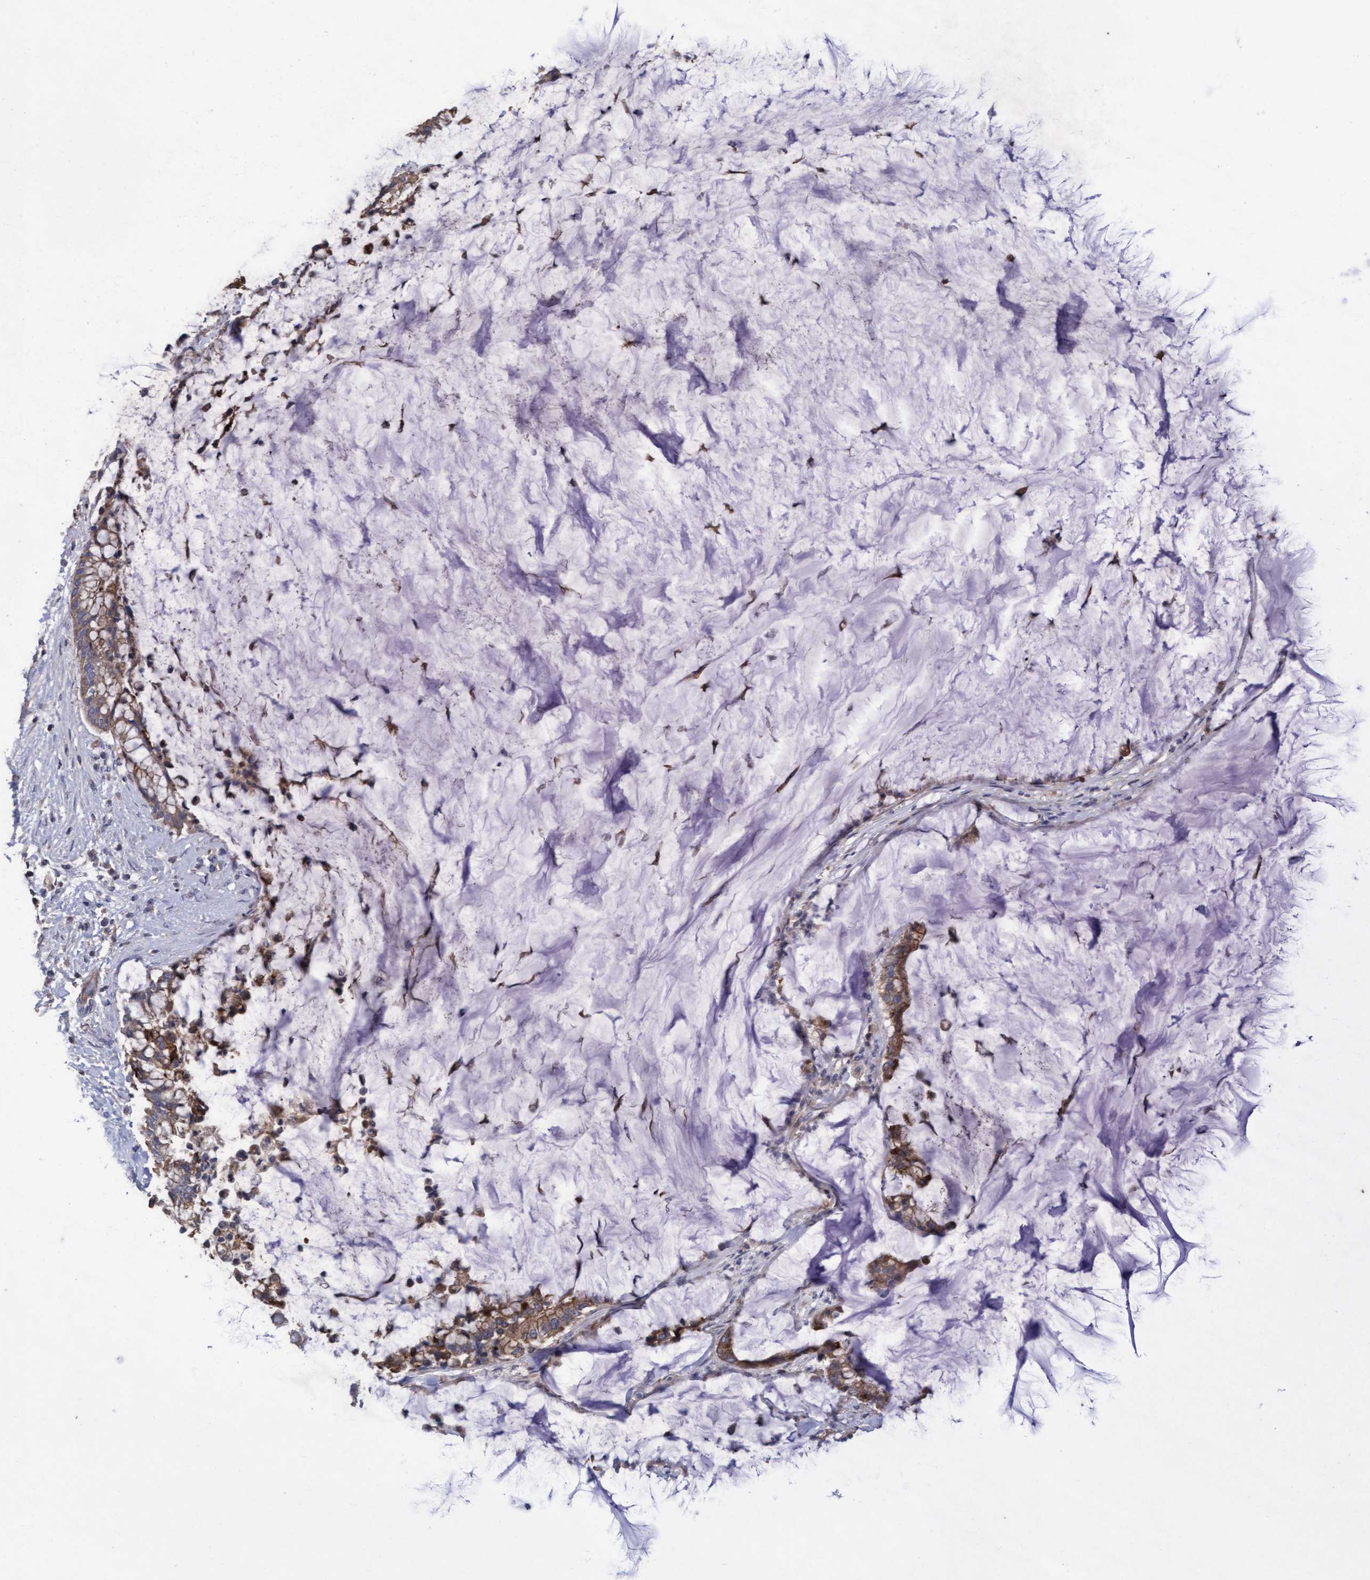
{"staining": {"intensity": "moderate", "quantity": ">75%", "location": "cytoplasmic/membranous"}, "tissue": "pancreatic cancer", "cell_type": "Tumor cells", "image_type": "cancer", "snomed": [{"axis": "morphology", "description": "Adenocarcinoma, NOS"}, {"axis": "topography", "description": "Pancreas"}], "caption": "The micrograph demonstrates immunohistochemical staining of adenocarcinoma (pancreatic). There is moderate cytoplasmic/membranous staining is present in approximately >75% of tumor cells. (DAB (3,3'-diaminobenzidine) IHC with brightfield microscopy, high magnification).", "gene": "KRT24", "patient": {"sex": "male", "age": 41}}